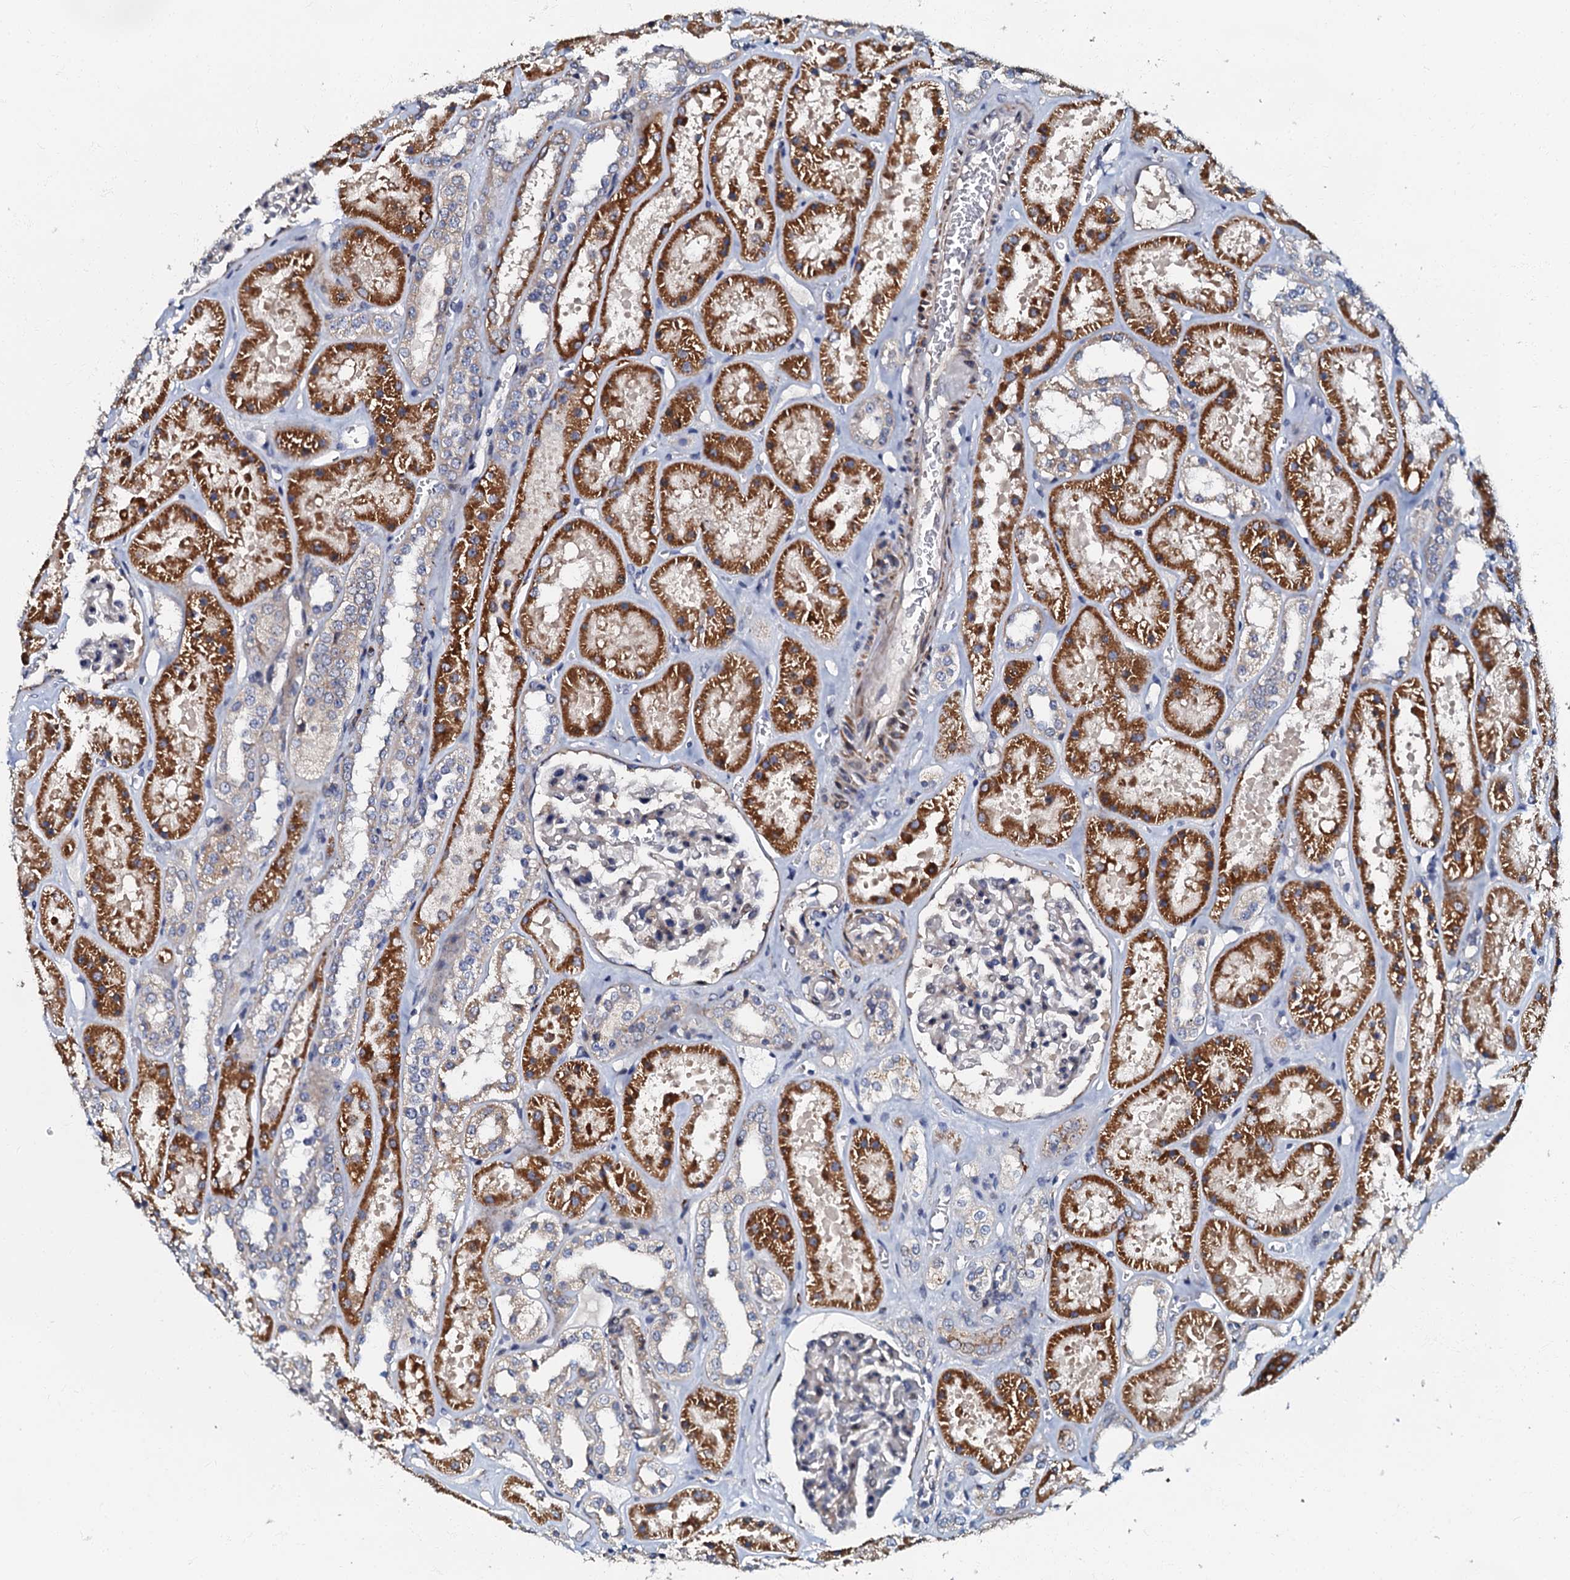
{"staining": {"intensity": "negative", "quantity": "none", "location": "none"}, "tissue": "kidney", "cell_type": "Cells in glomeruli", "image_type": "normal", "snomed": [{"axis": "morphology", "description": "Normal tissue, NOS"}, {"axis": "topography", "description": "Kidney"}], "caption": "Kidney stained for a protein using immunohistochemistry (IHC) displays no positivity cells in glomeruli.", "gene": "OLAH", "patient": {"sex": "female", "age": 41}}